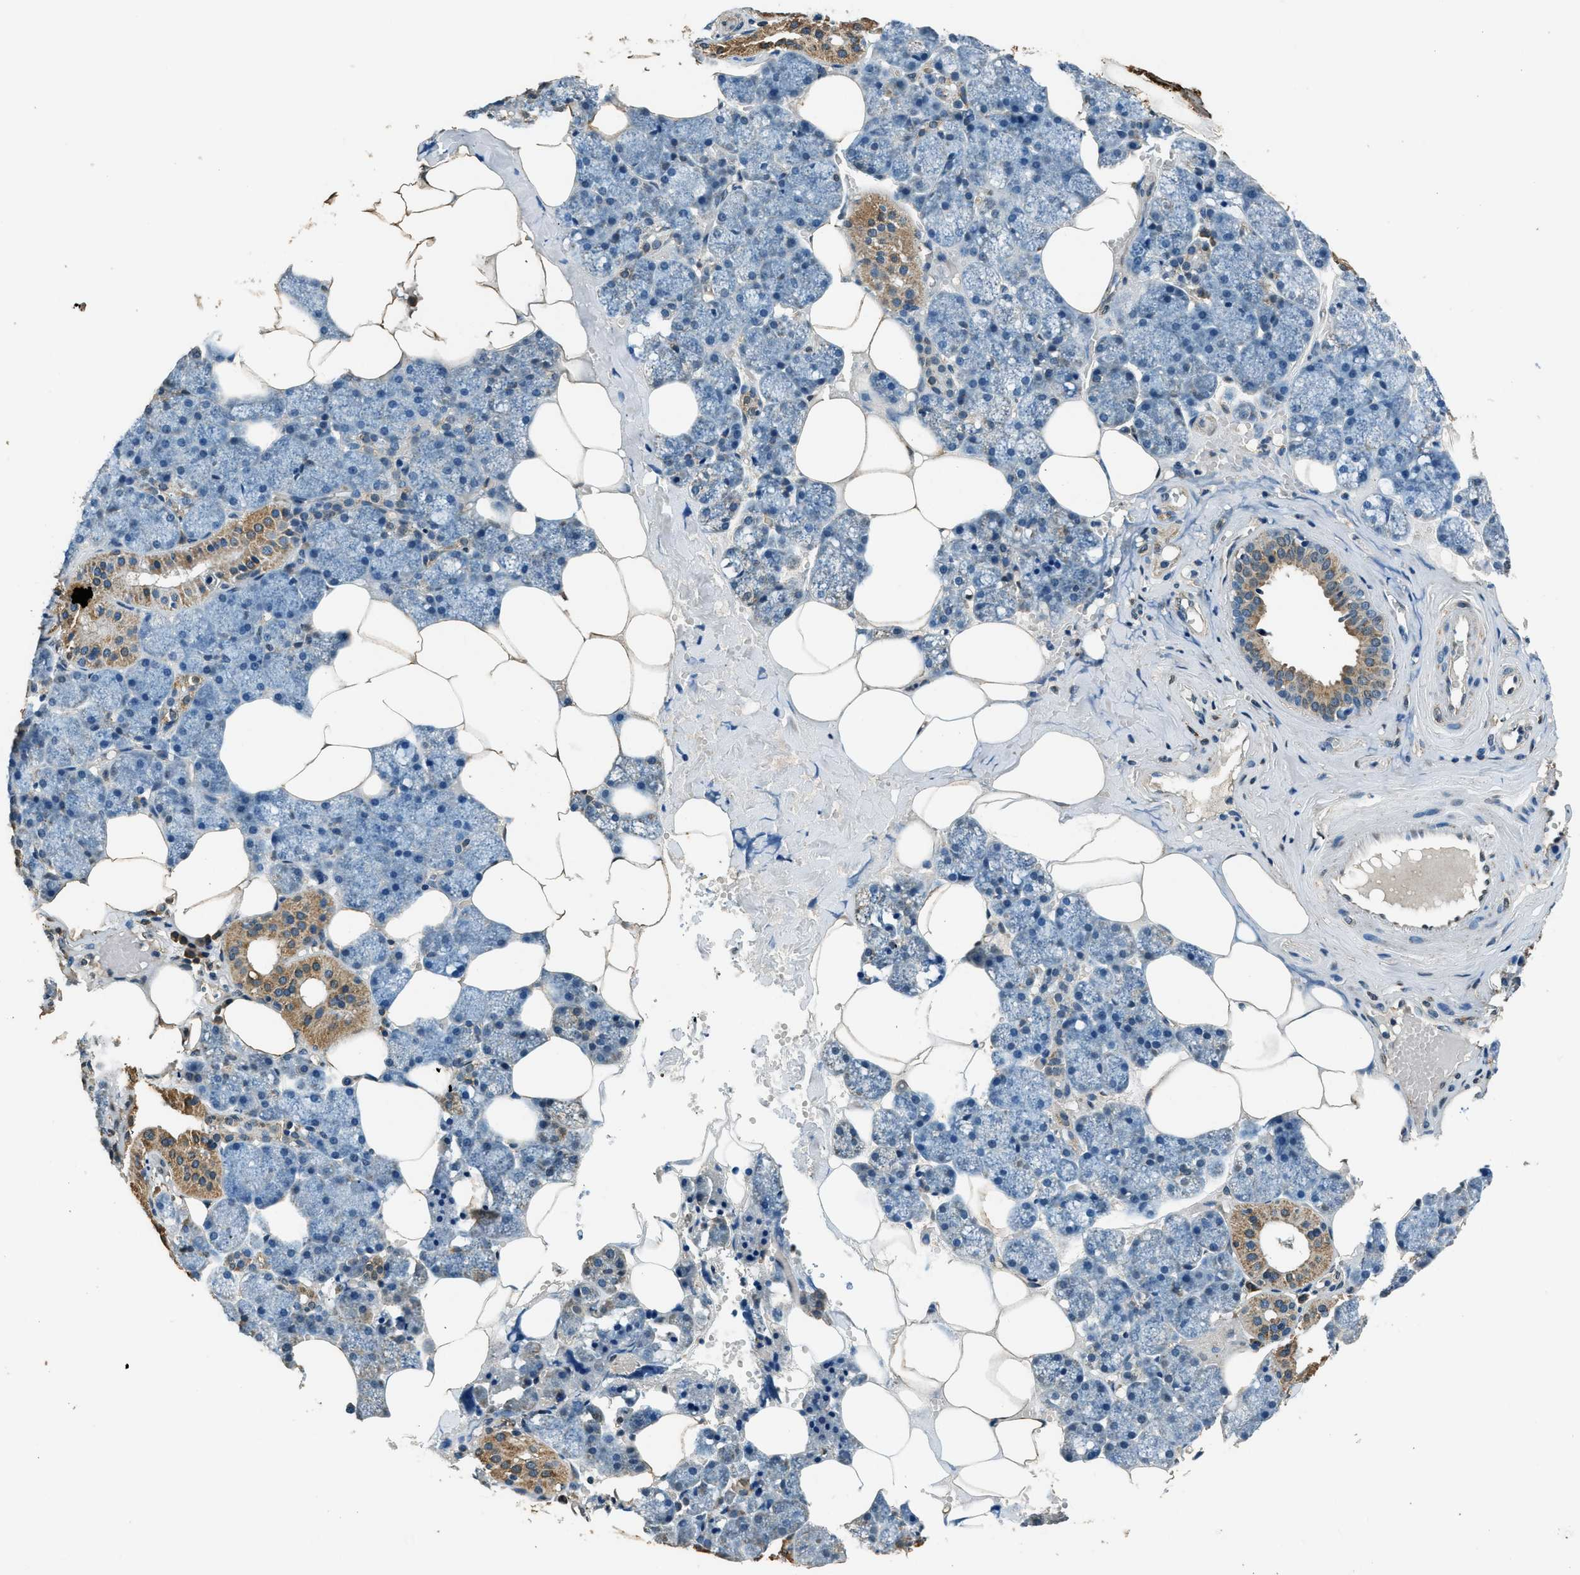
{"staining": {"intensity": "weak", "quantity": "<25%", "location": "cytoplasmic/membranous"}, "tissue": "salivary gland", "cell_type": "Glandular cells", "image_type": "normal", "snomed": [{"axis": "morphology", "description": "Normal tissue, NOS"}, {"axis": "topography", "description": "Salivary gland"}], "caption": "An IHC photomicrograph of unremarkable salivary gland is shown. There is no staining in glandular cells of salivary gland.", "gene": "SALL3", "patient": {"sex": "male", "age": 62}}